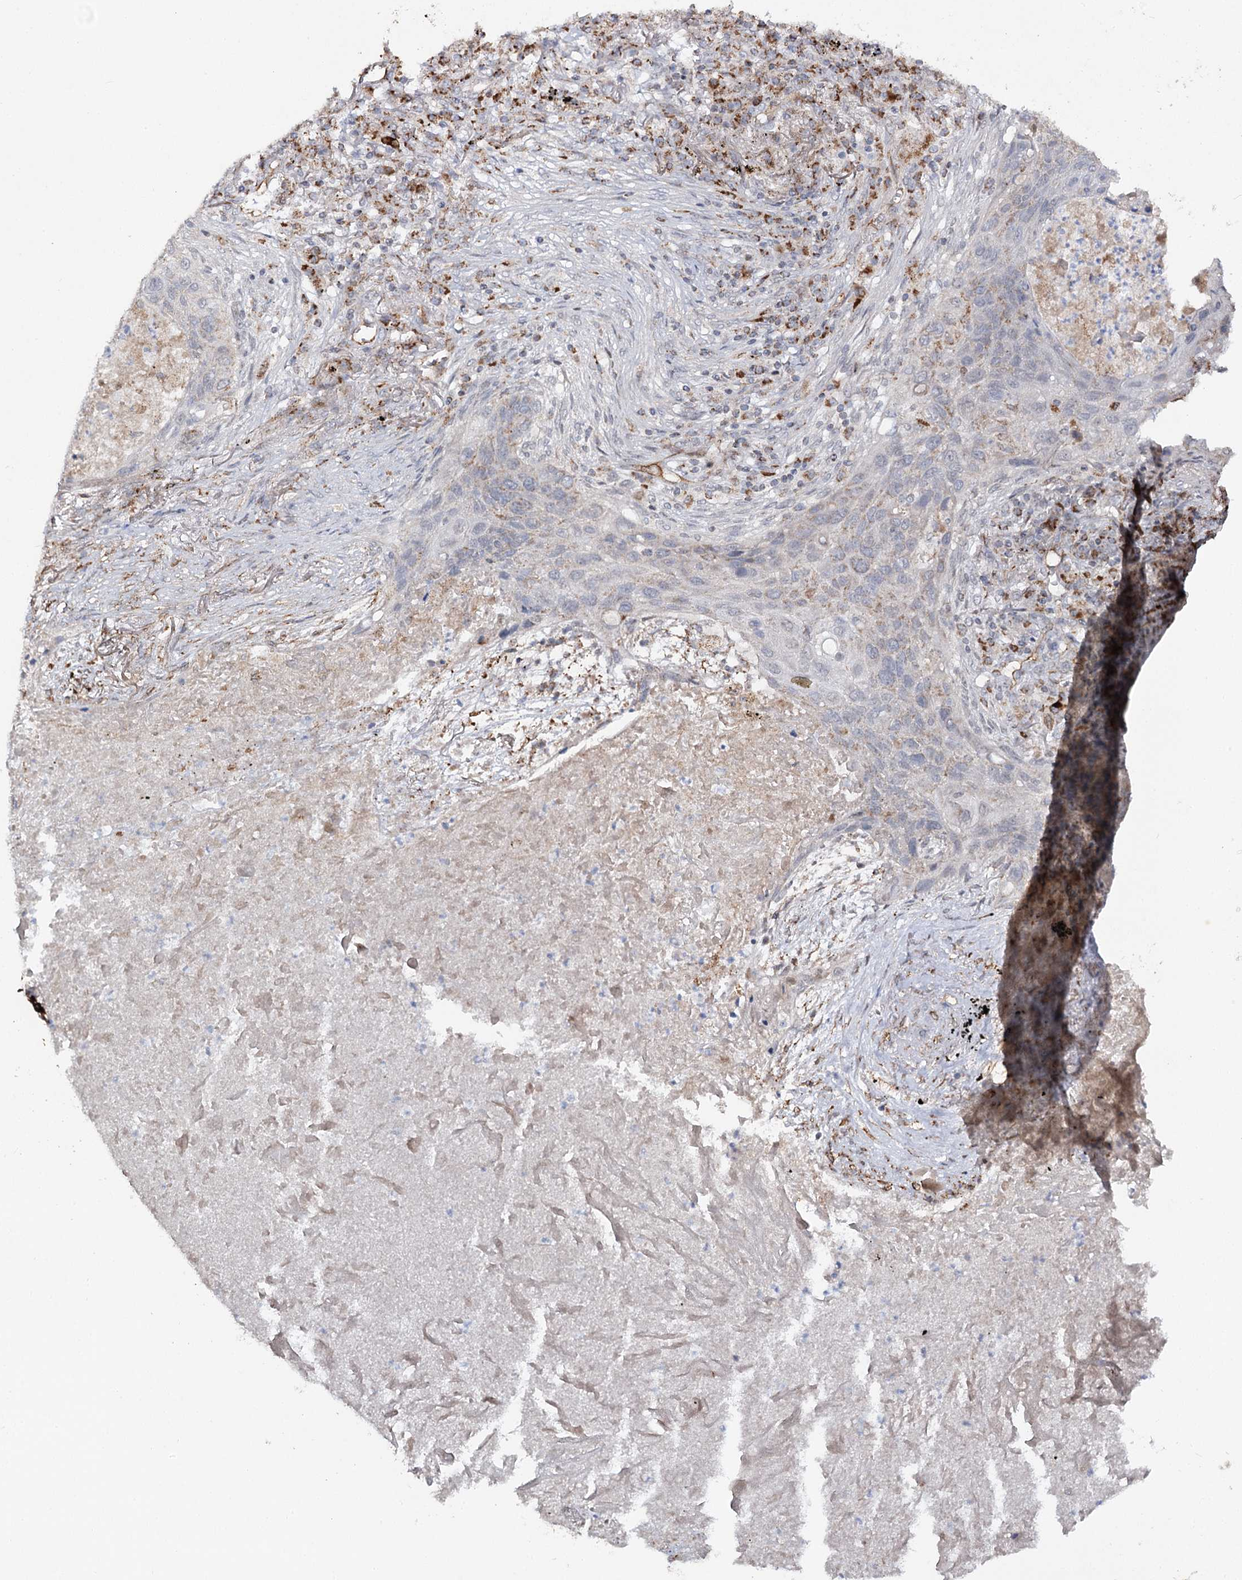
{"staining": {"intensity": "negative", "quantity": "none", "location": "none"}, "tissue": "lung cancer", "cell_type": "Tumor cells", "image_type": "cancer", "snomed": [{"axis": "morphology", "description": "Squamous cell carcinoma, NOS"}, {"axis": "topography", "description": "Lung"}], "caption": "This histopathology image is of lung cancer (squamous cell carcinoma) stained with immunohistochemistry (IHC) to label a protein in brown with the nuclei are counter-stained blue. There is no expression in tumor cells.", "gene": "CBR4", "patient": {"sex": "female", "age": 63}}